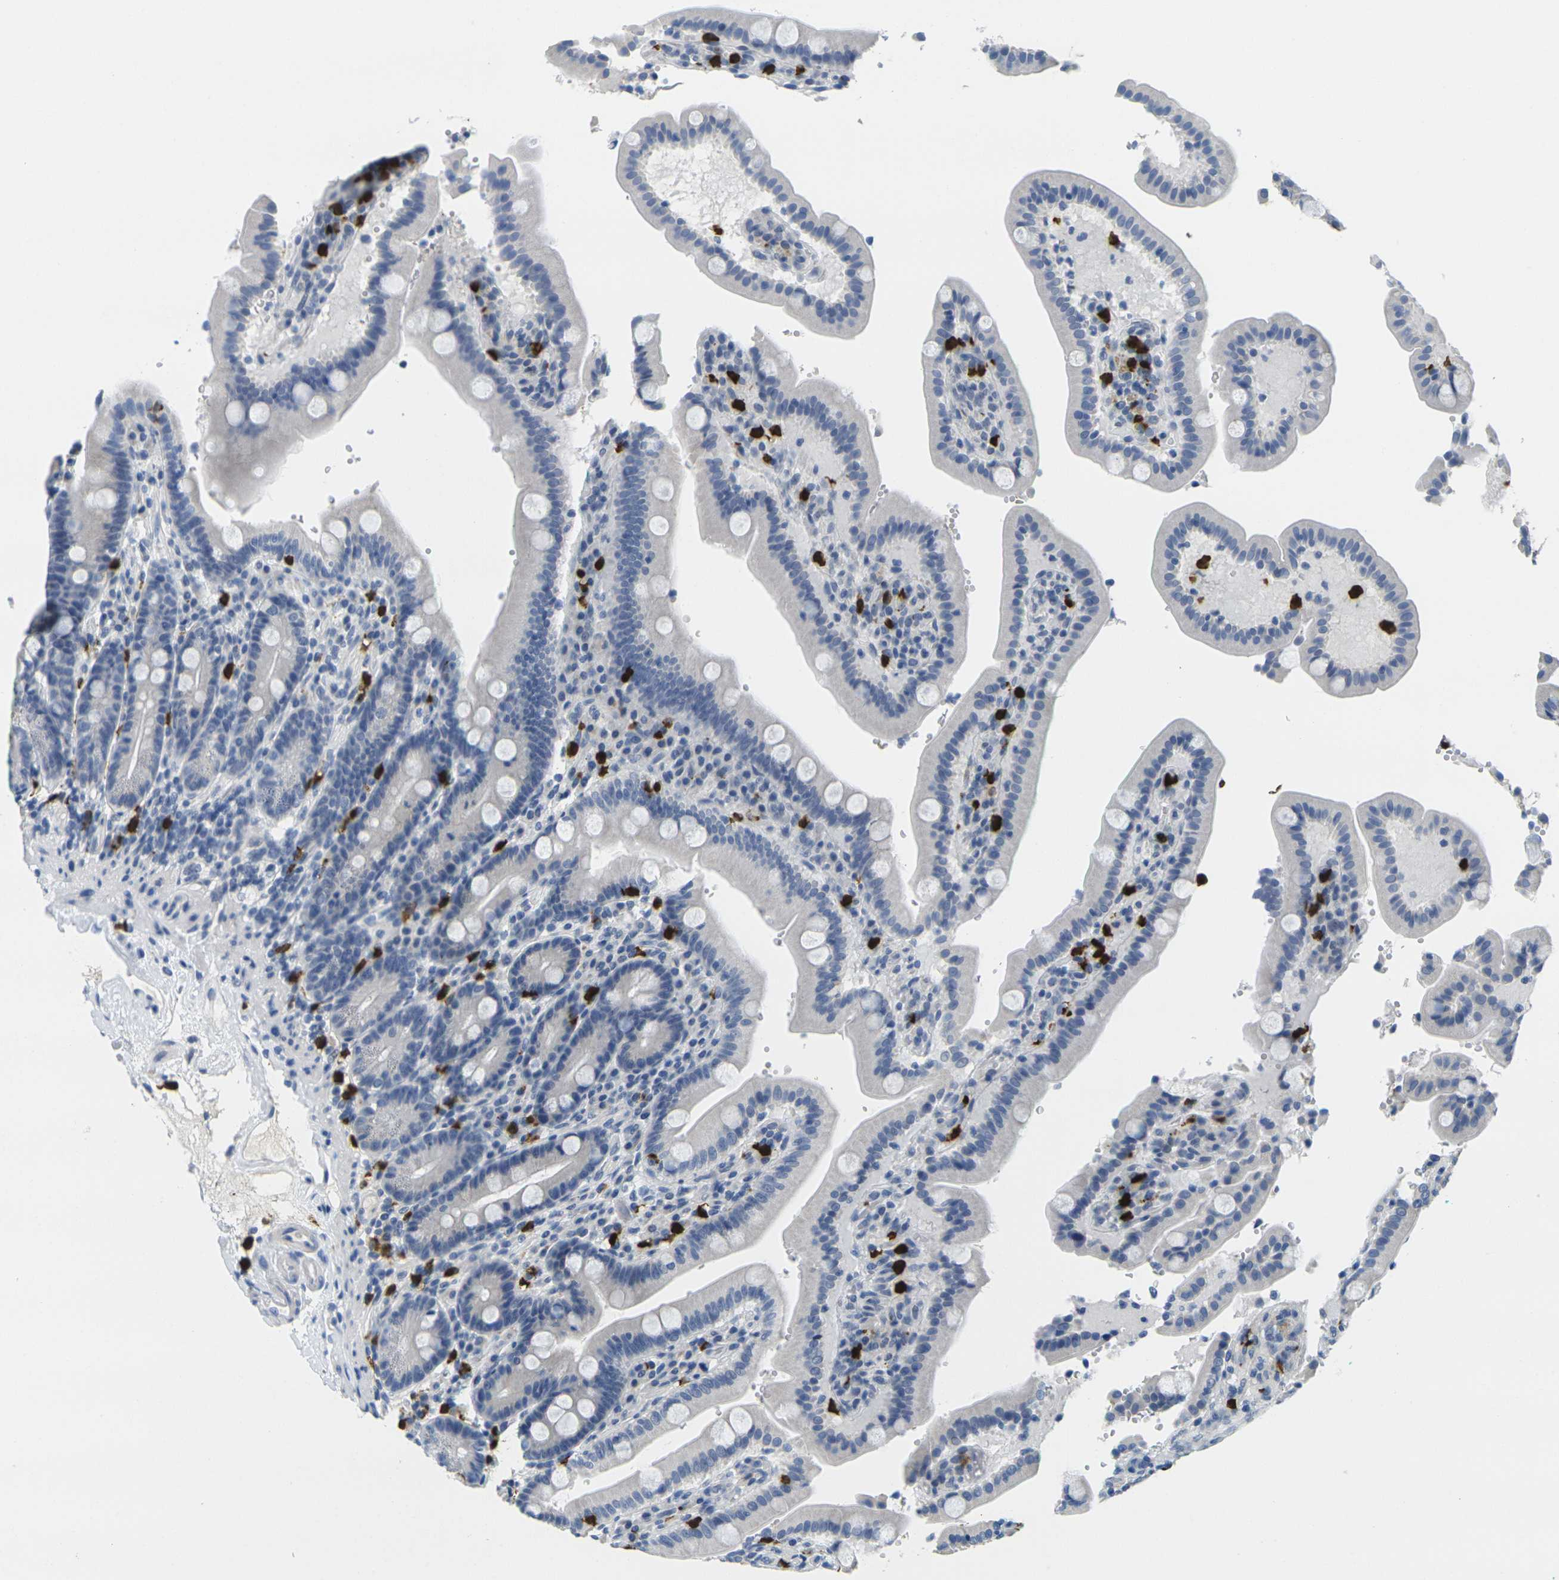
{"staining": {"intensity": "negative", "quantity": "none", "location": "none"}, "tissue": "duodenum", "cell_type": "Glandular cells", "image_type": "normal", "snomed": [{"axis": "morphology", "description": "Normal tissue, NOS"}, {"axis": "topography", "description": "Small intestine, NOS"}], "caption": "This is an immunohistochemistry (IHC) image of unremarkable duodenum. There is no expression in glandular cells.", "gene": "GPR15", "patient": {"sex": "female", "age": 71}}